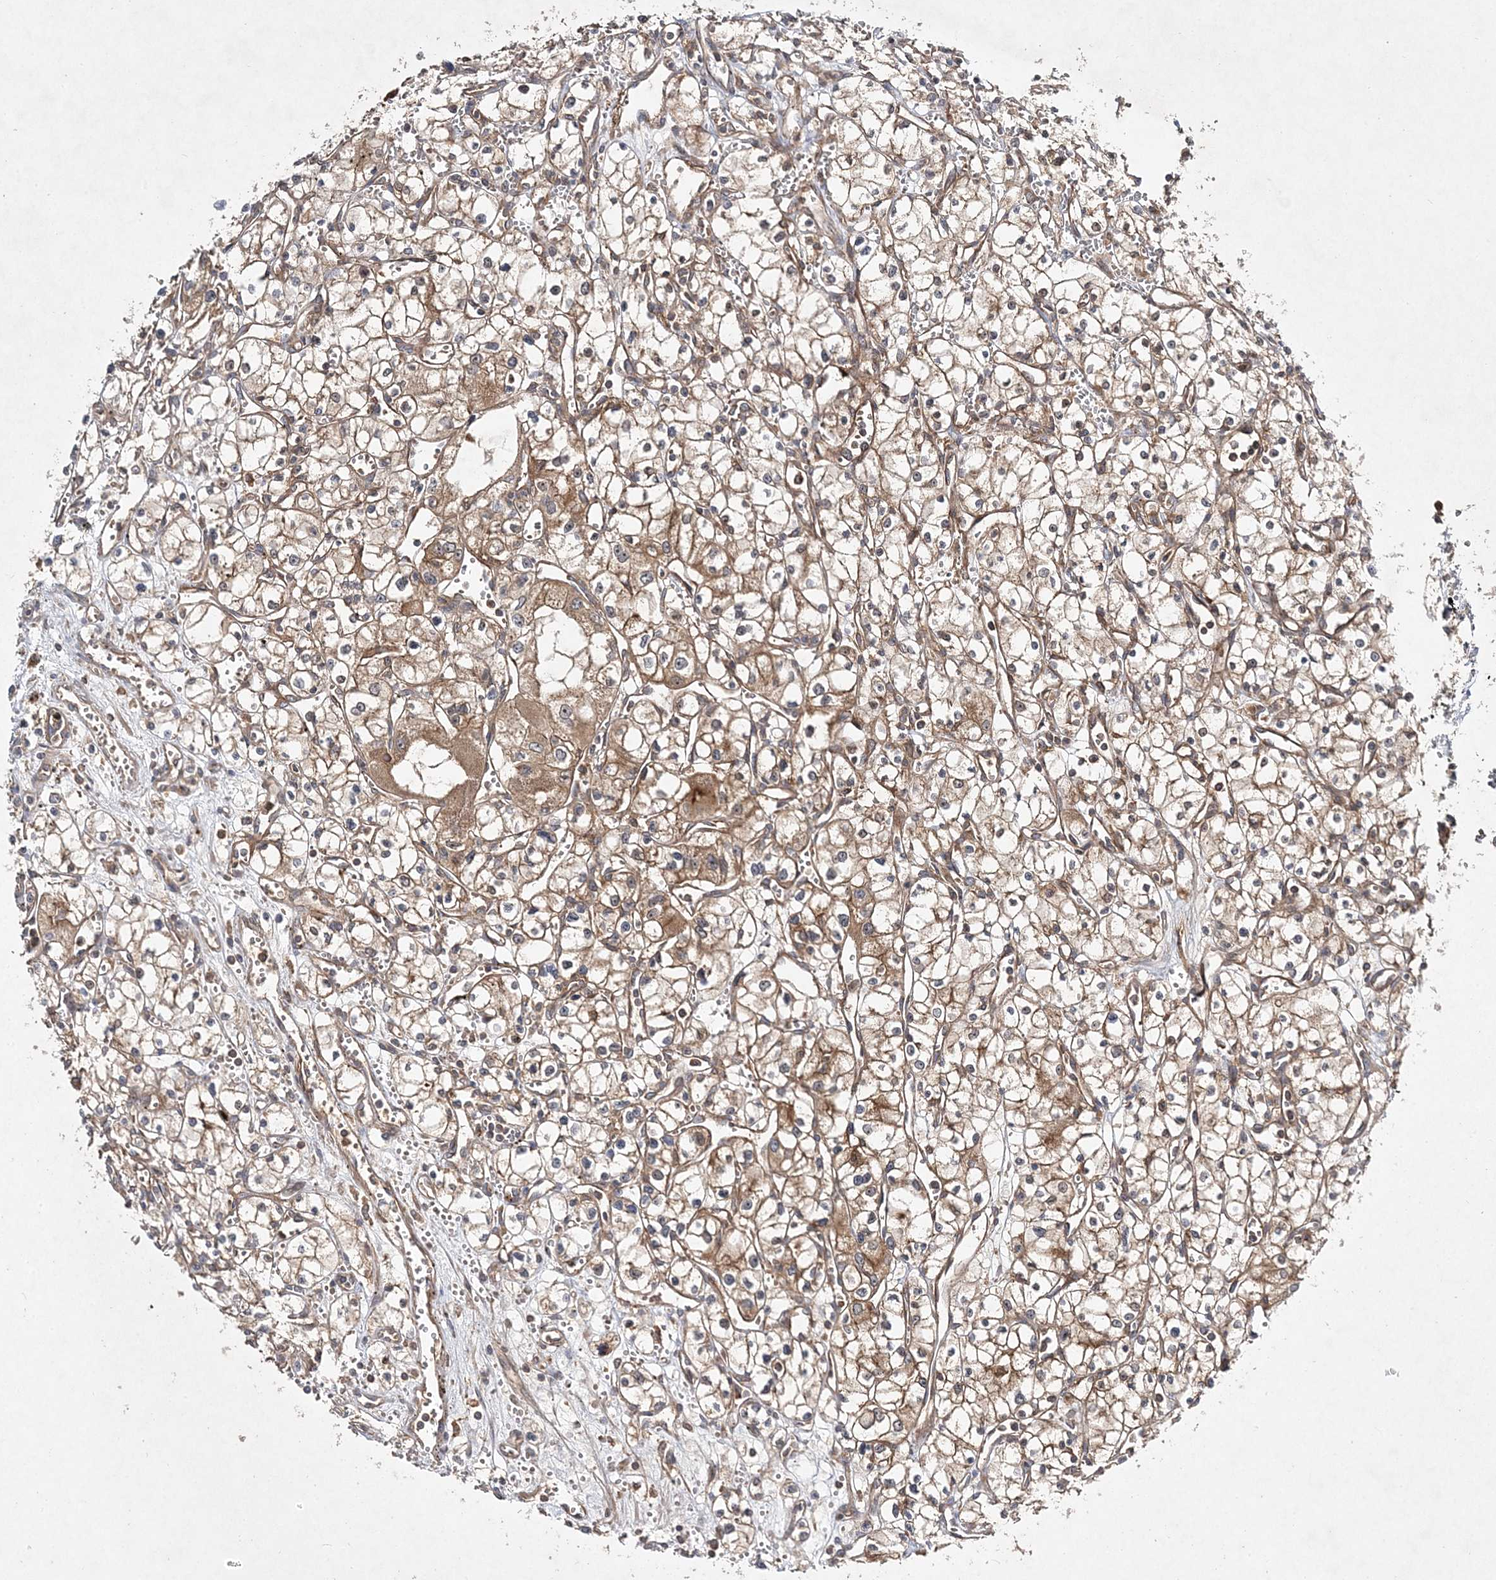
{"staining": {"intensity": "moderate", "quantity": "25%-75%", "location": "cytoplasmic/membranous"}, "tissue": "renal cancer", "cell_type": "Tumor cells", "image_type": "cancer", "snomed": [{"axis": "morphology", "description": "Adenocarcinoma, NOS"}, {"axis": "topography", "description": "Kidney"}], "caption": "Tumor cells exhibit medium levels of moderate cytoplasmic/membranous positivity in approximately 25%-75% of cells in human renal adenocarcinoma.", "gene": "TMEM9B", "patient": {"sex": "male", "age": 59}}